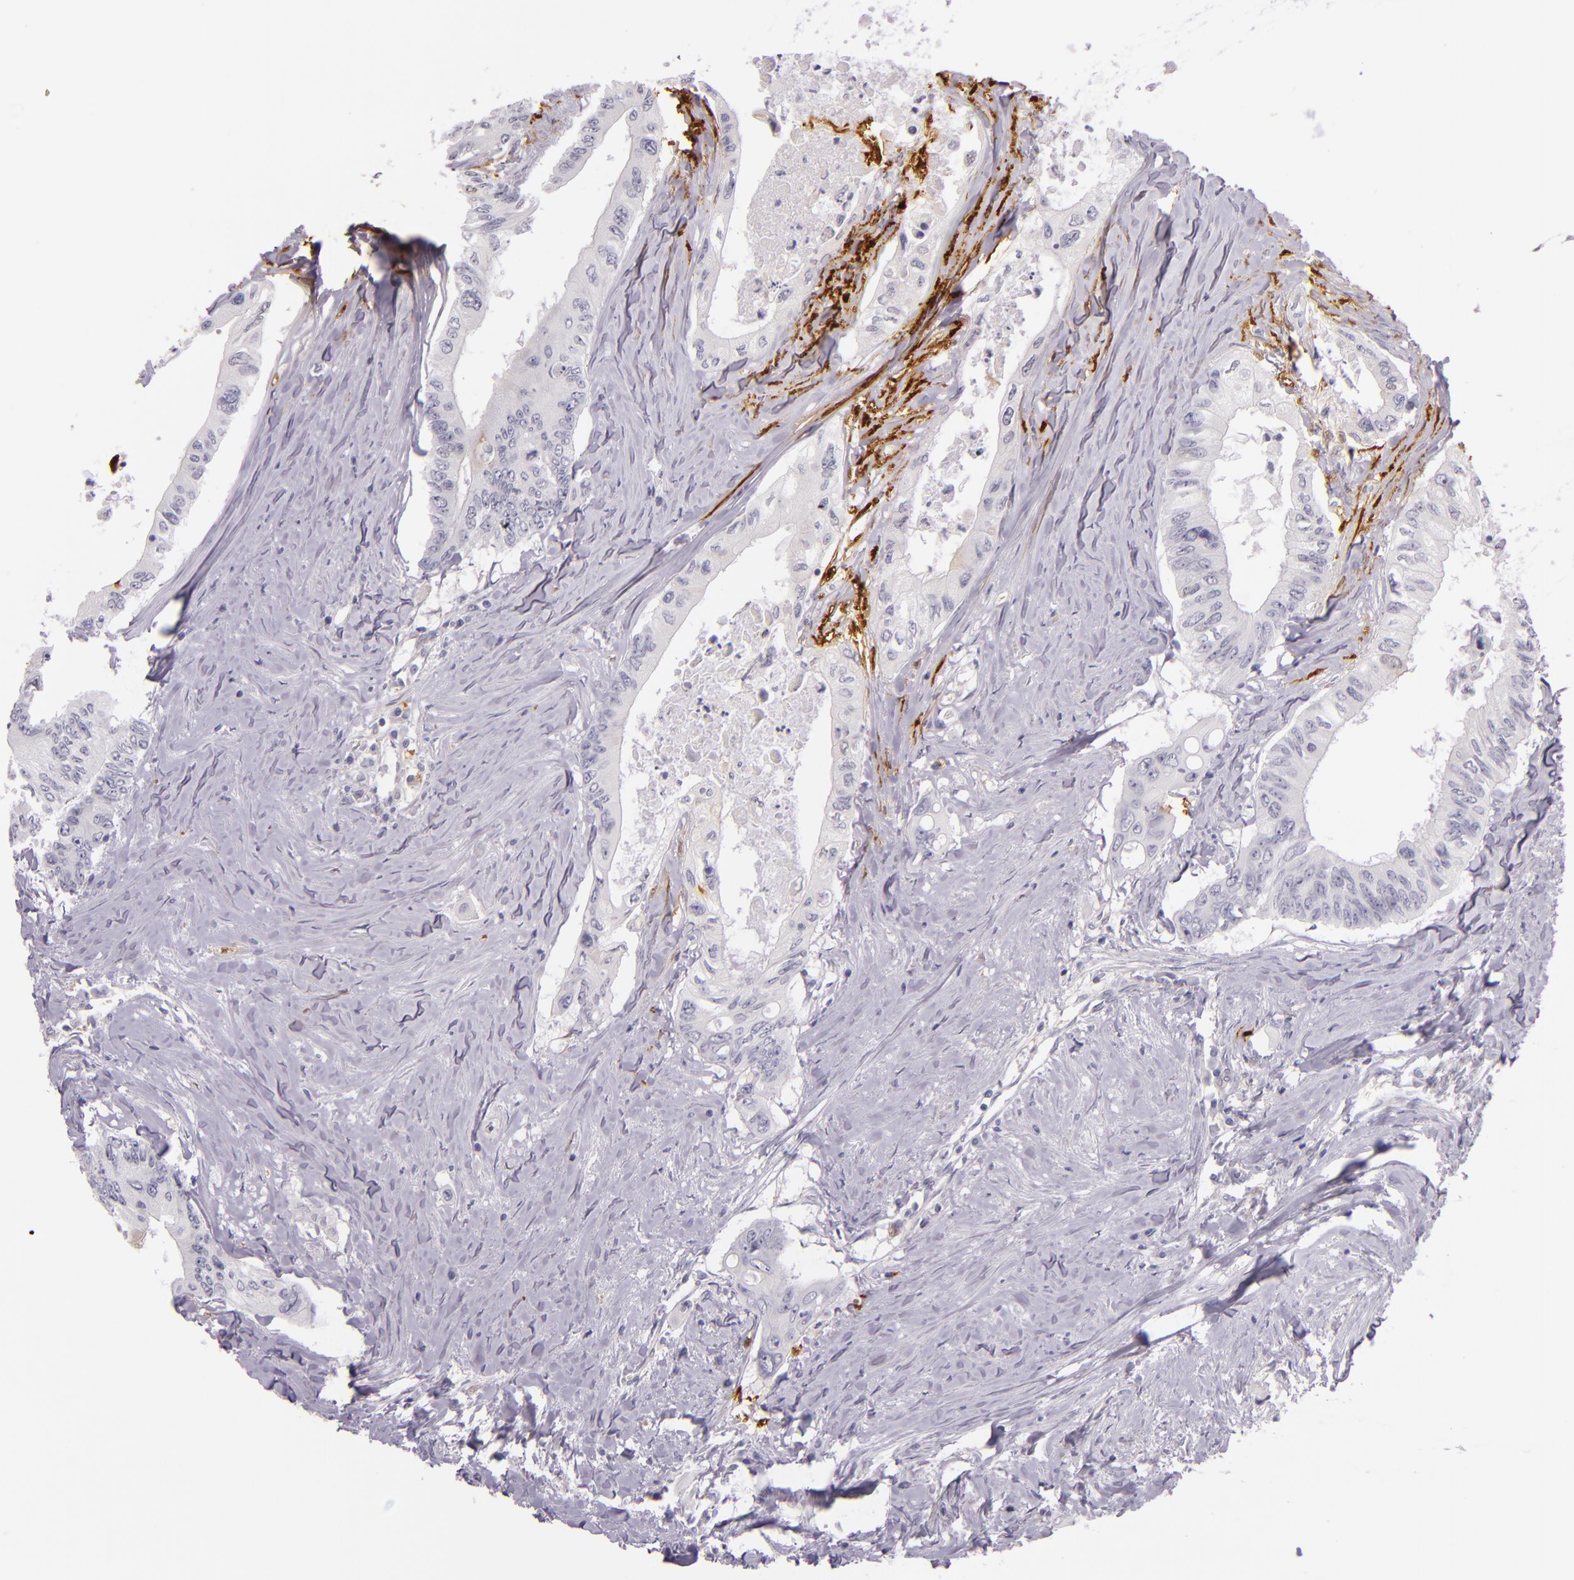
{"staining": {"intensity": "negative", "quantity": "none", "location": "none"}, "tissue": "colorectal cancer", "cell_type": "Tumor cells", "image_type": "cancer", "snomed": [{"axis": "morphology", "description": "Adenocarcinoma, NOS"}, {"axis": "topography", "description": "Colon"}], "caption": "Adenocarcinoma (colorectal) stained for a protein using immunohistochemistry exhibits no staining tumor cells.", "gene": "MT1A", "patient": {"sex": "male", "age": 65}}